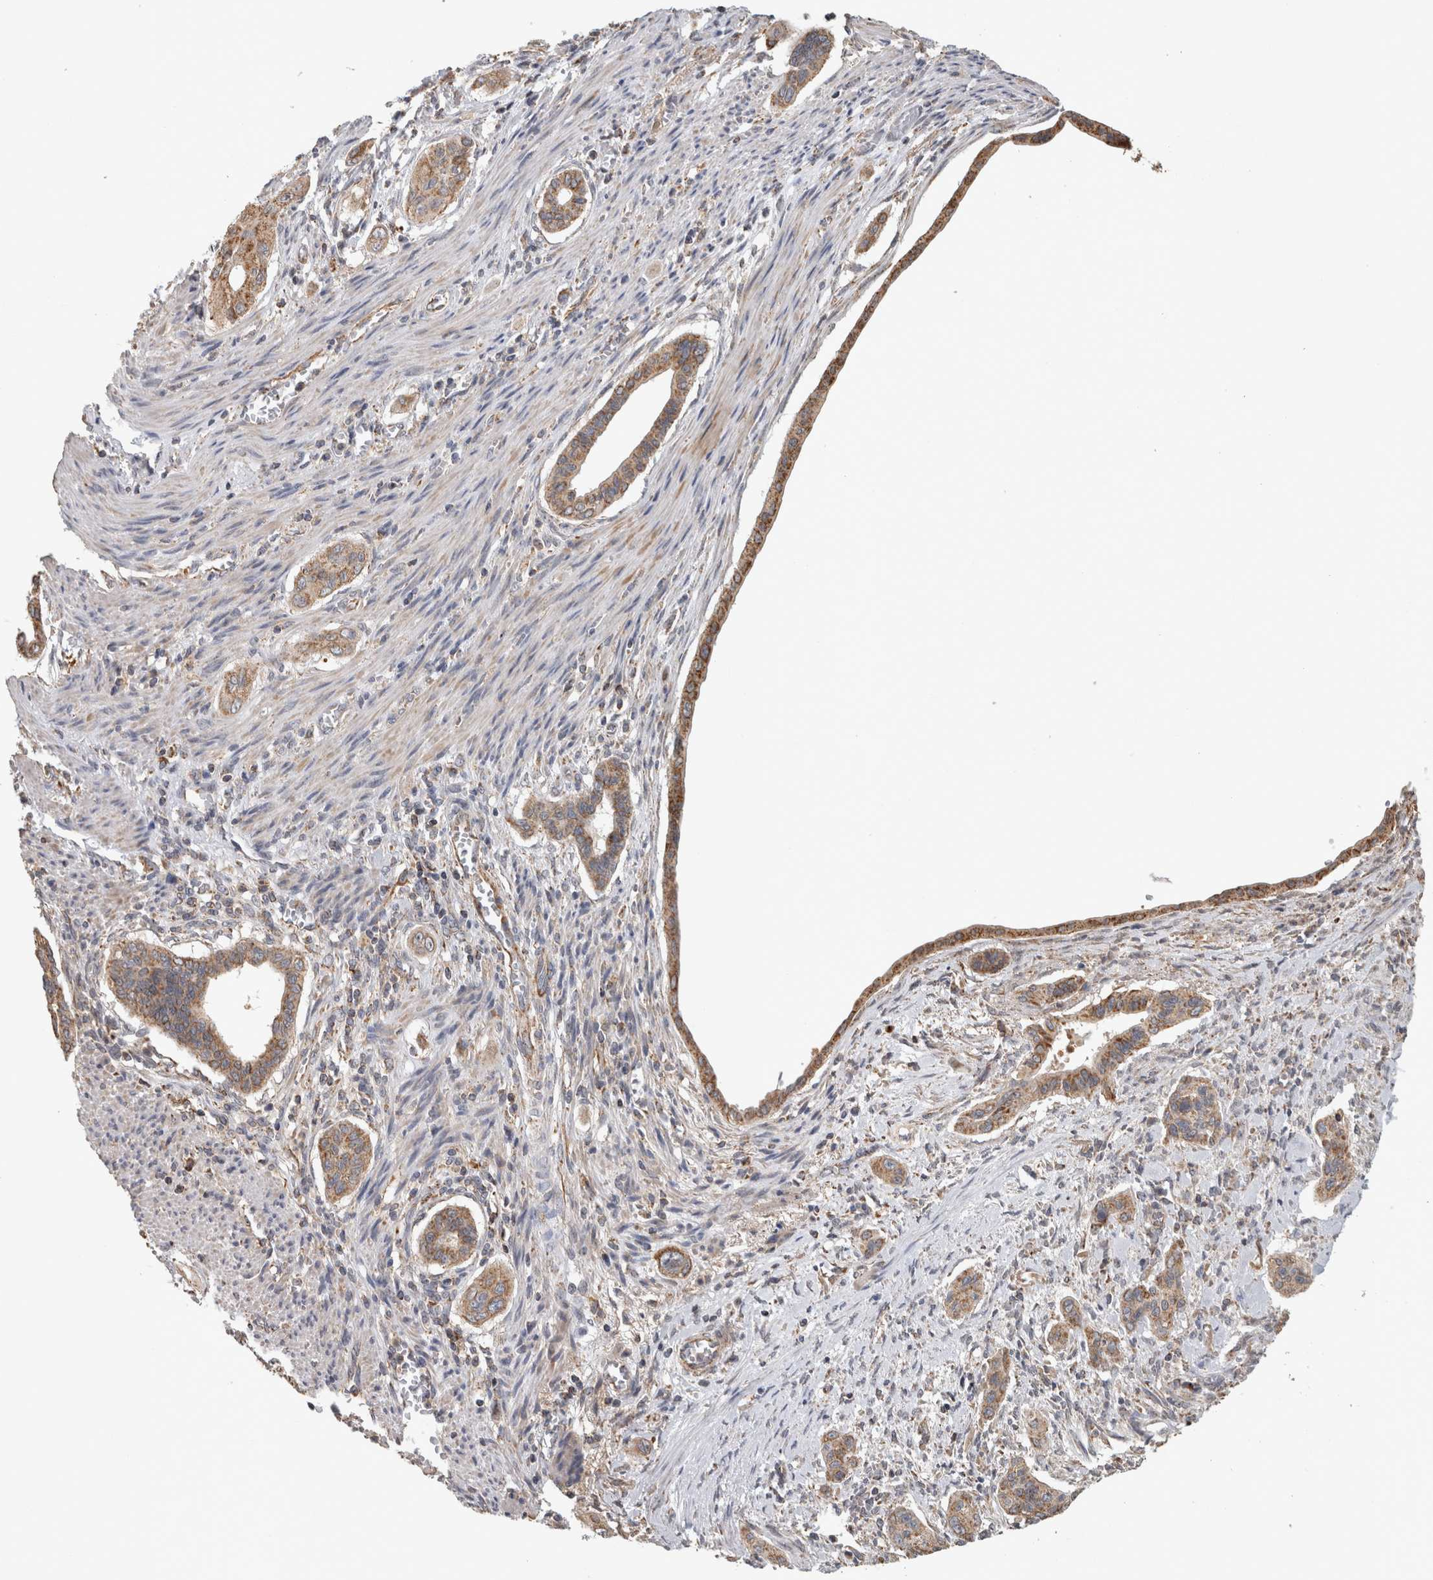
{"staining": {"intensity": "moderate", "quantity": ">75%", "location": "cytoplasmic/membranous"}, "tissue": "pancreatic cancer", "cell_type": "Tumor cells", "image_type": "cancer", "snomed": [{"axis": "morphology", "description": "Adenocarcinoma, NOS"}, {"axis": "topography", "description": "Pancreas"}], "caption": "Immunohistochemical staining of pancreatic cancer (adenocarcinoma) shows medium levels of moderate cytoplasmic/membranous staining in approximately >75% of tumor cells.", "gene": "ST8SIA1", "patient": {"sex": "male", "age": 77}}